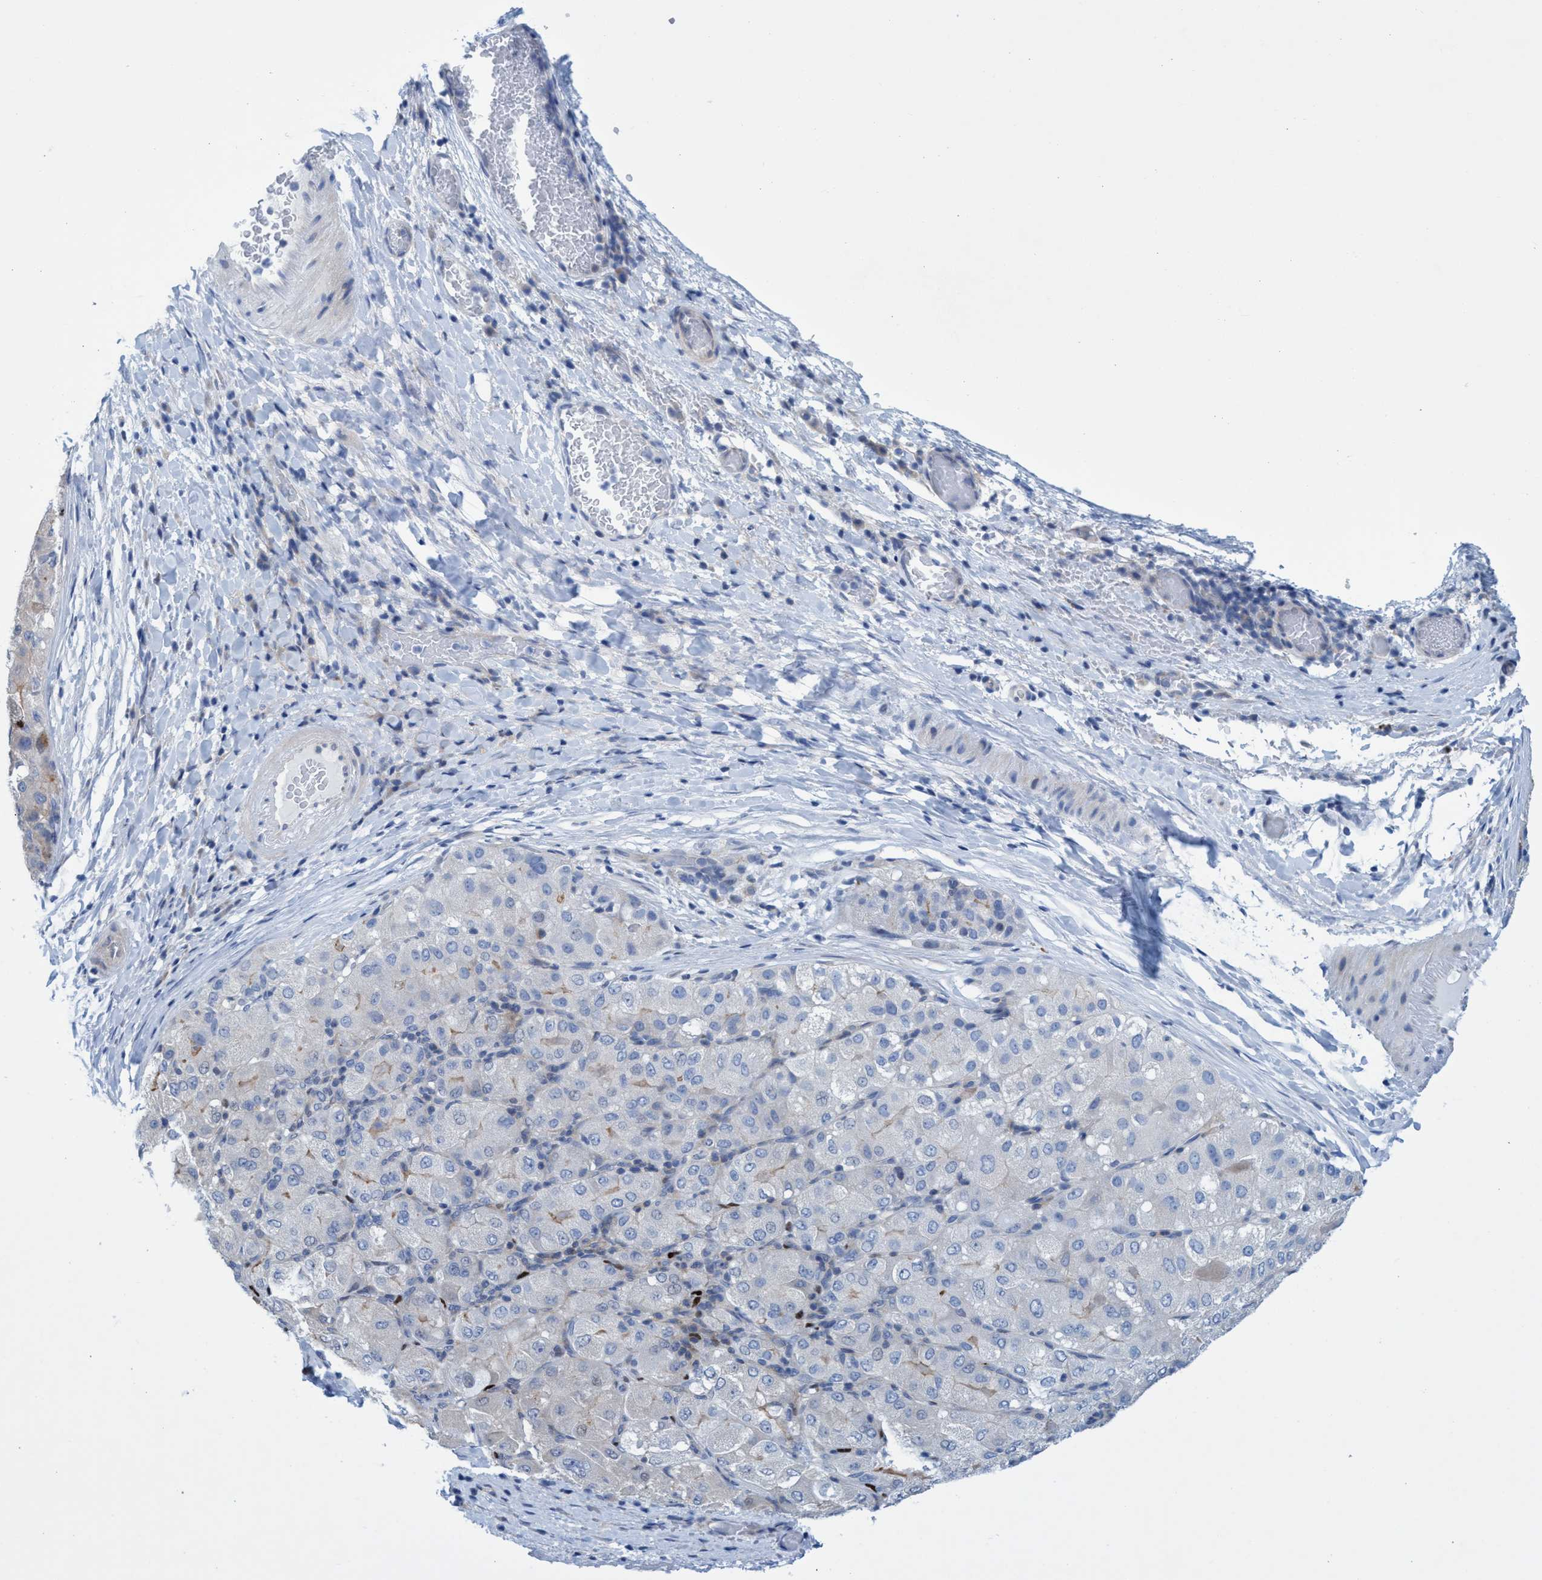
{"staining": {"intensity": "negative", "quantity": "none", "location": "none"}, "tissue": "liver cancer", "cell_type": "Tumor cells", "image_type": "cancer", "snomed": [{"axis": "morphology", "description": "Carcinoma, Hepatocellular, NOS"}, {"axis": "topography", "description": "Liver"}], "caption": "Tumor cells show no significant expression in liver cancer.", "gene": "R3HCC1", "patient": {"sex": "male", "age": 80}}